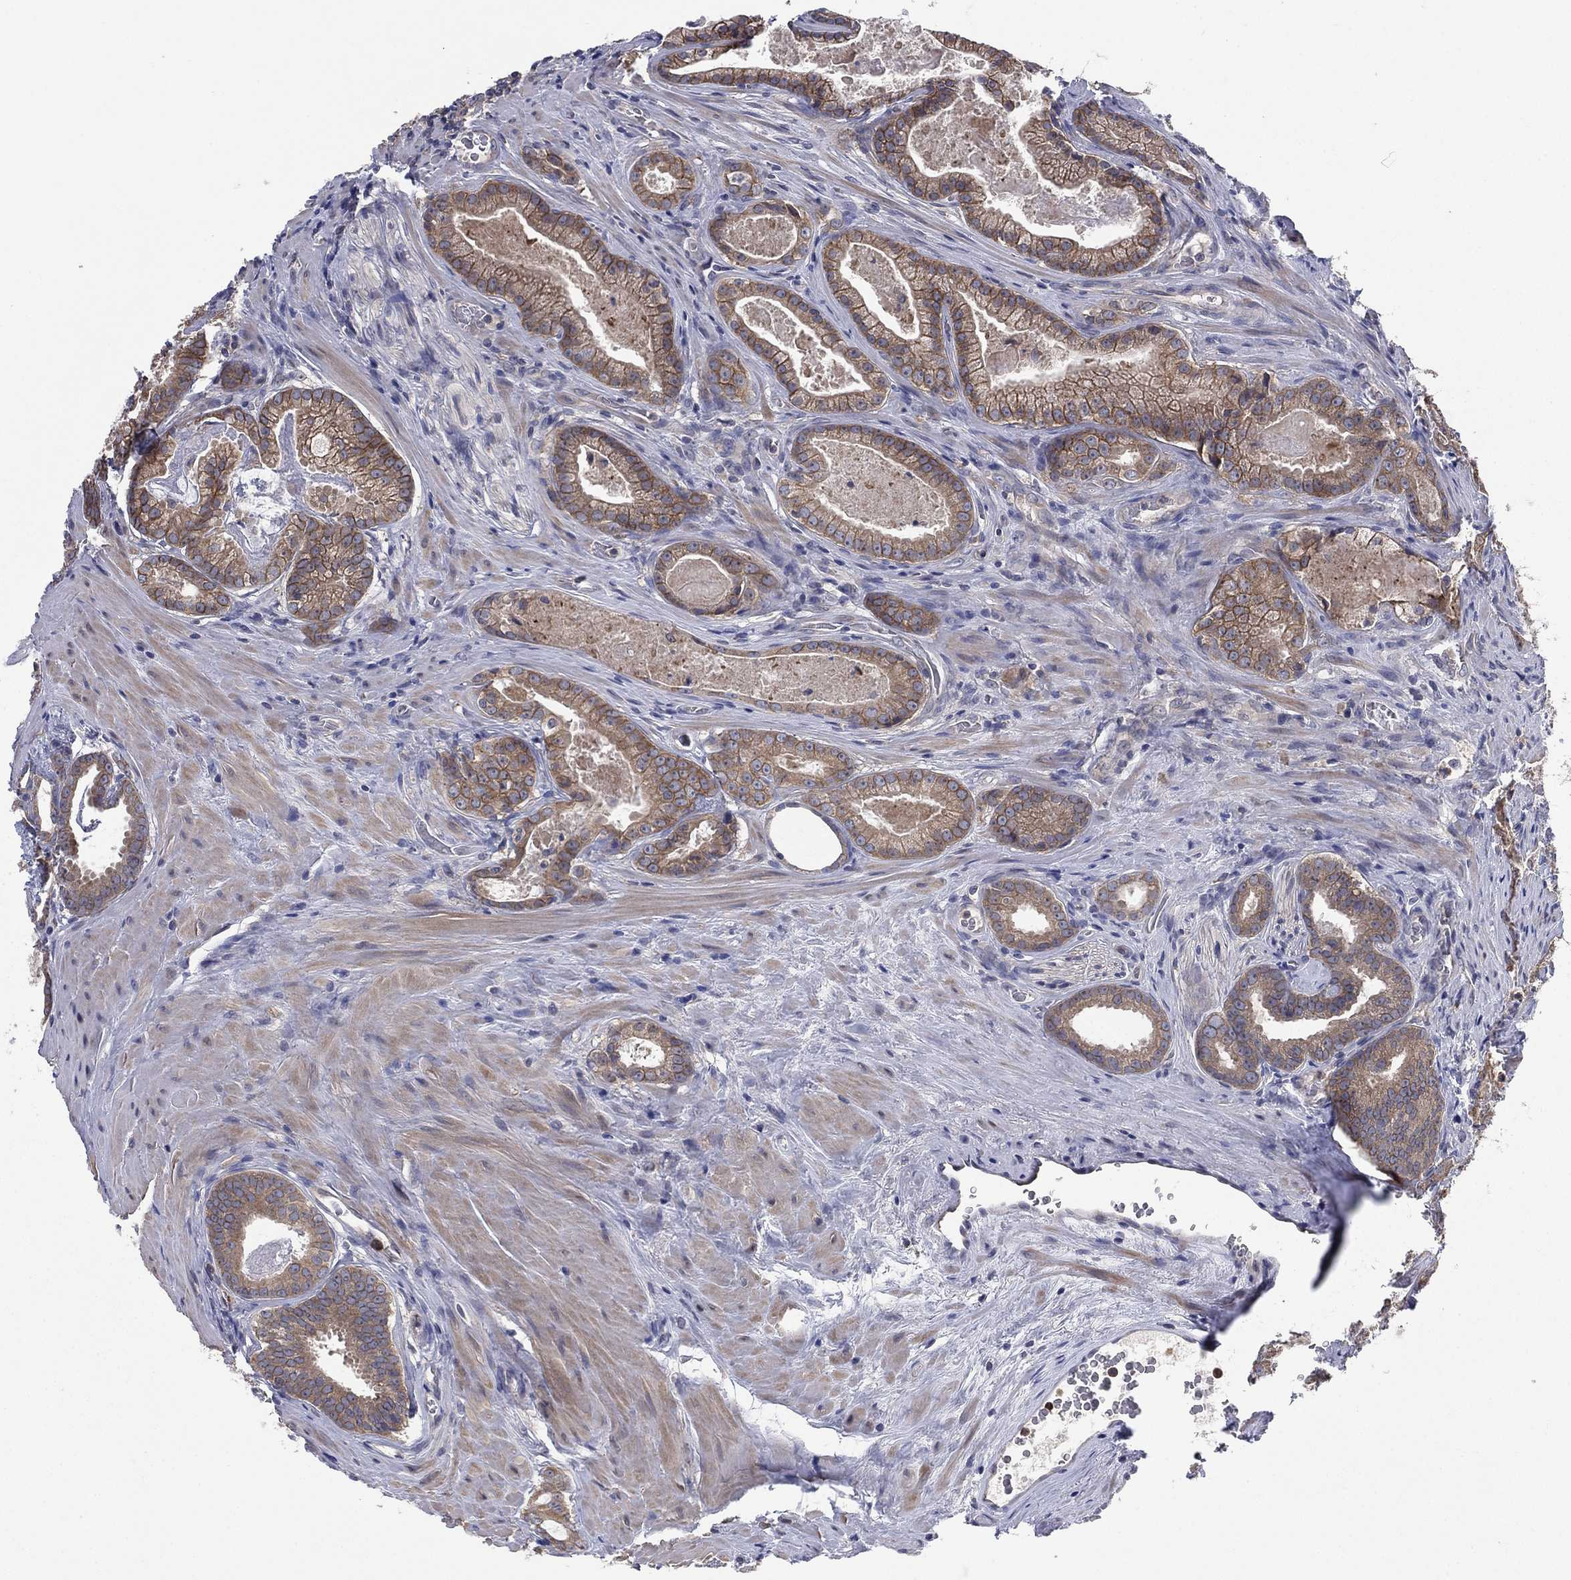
{"staining": {"intensity": "moderate", "quantity": "25%-75%", "location": "cytoplasmic/membranous"}, "tissue": "prostate cancer", "cell_type": "Tumor cells", "image_type": "cancer", "snomed": [{"axis": "morphology", "description": "Adenocarcinoma, NOS"}, {"axis": "topography", "description": "Prostate"}], "caption": "Human prostate adenocarcinoma stained for a protein (brown) shows moderate cytoplasmic/membranous positive expression in about 25%-75% of tumor cells.", "gene": "MPP7", "patient": {"sex": "male", "age": 61}}